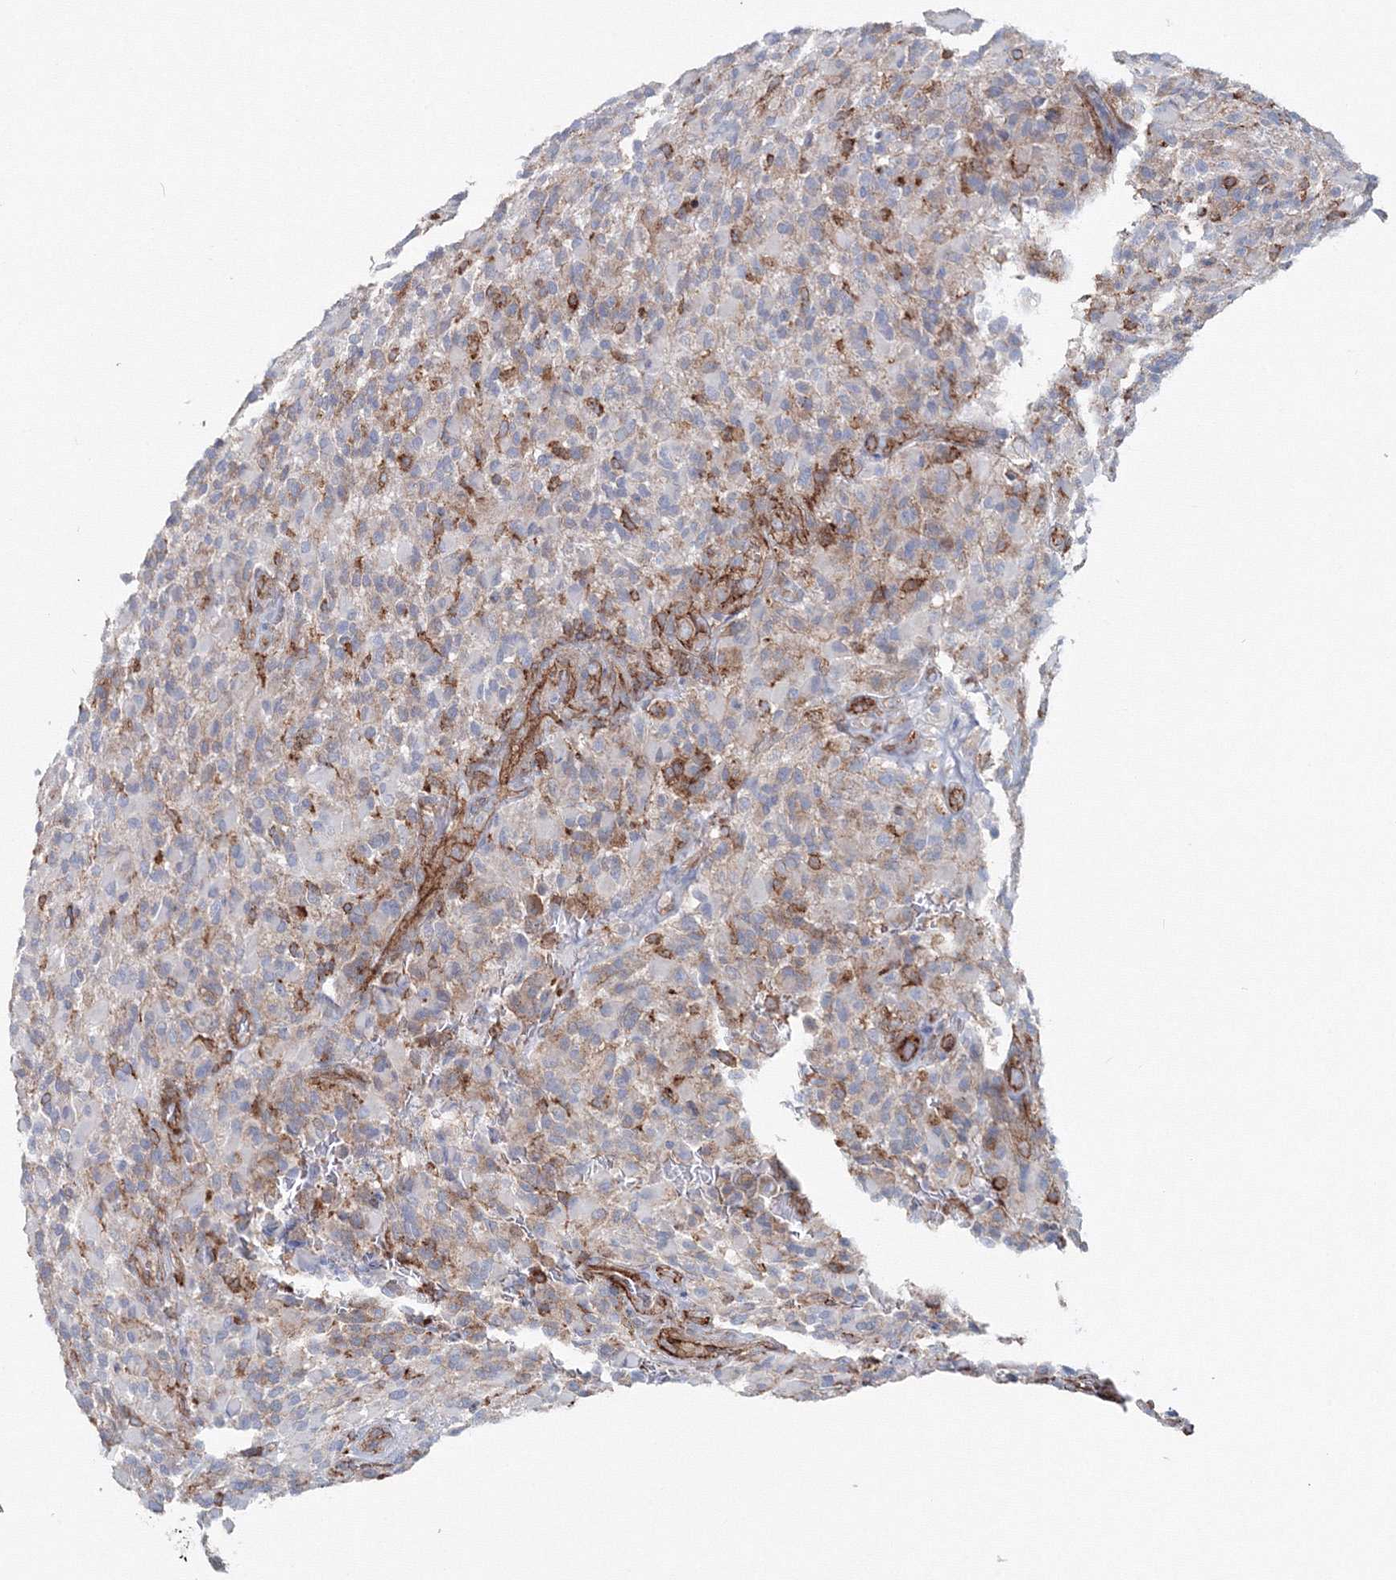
{"staining": {"intensity": "negative", "quantity": "none", "location": "none"}, "tissue": "glioma", "cell_type": "Tumor cells", "image_type": "cancer", "snomed": [{"axis": "morphology", "description": "Glioma, malignant, High grade"}, {"axis": "topography", "description": "Brain"}], "caption": "Tumor cells show no significant staining in malignant high-grade glioma. (DAB (3,3'-diaminobenzidine) immunohistochemistry, high magnification).", "gene": "GGA2", "patient": {"sex": "male", "age": 71}}